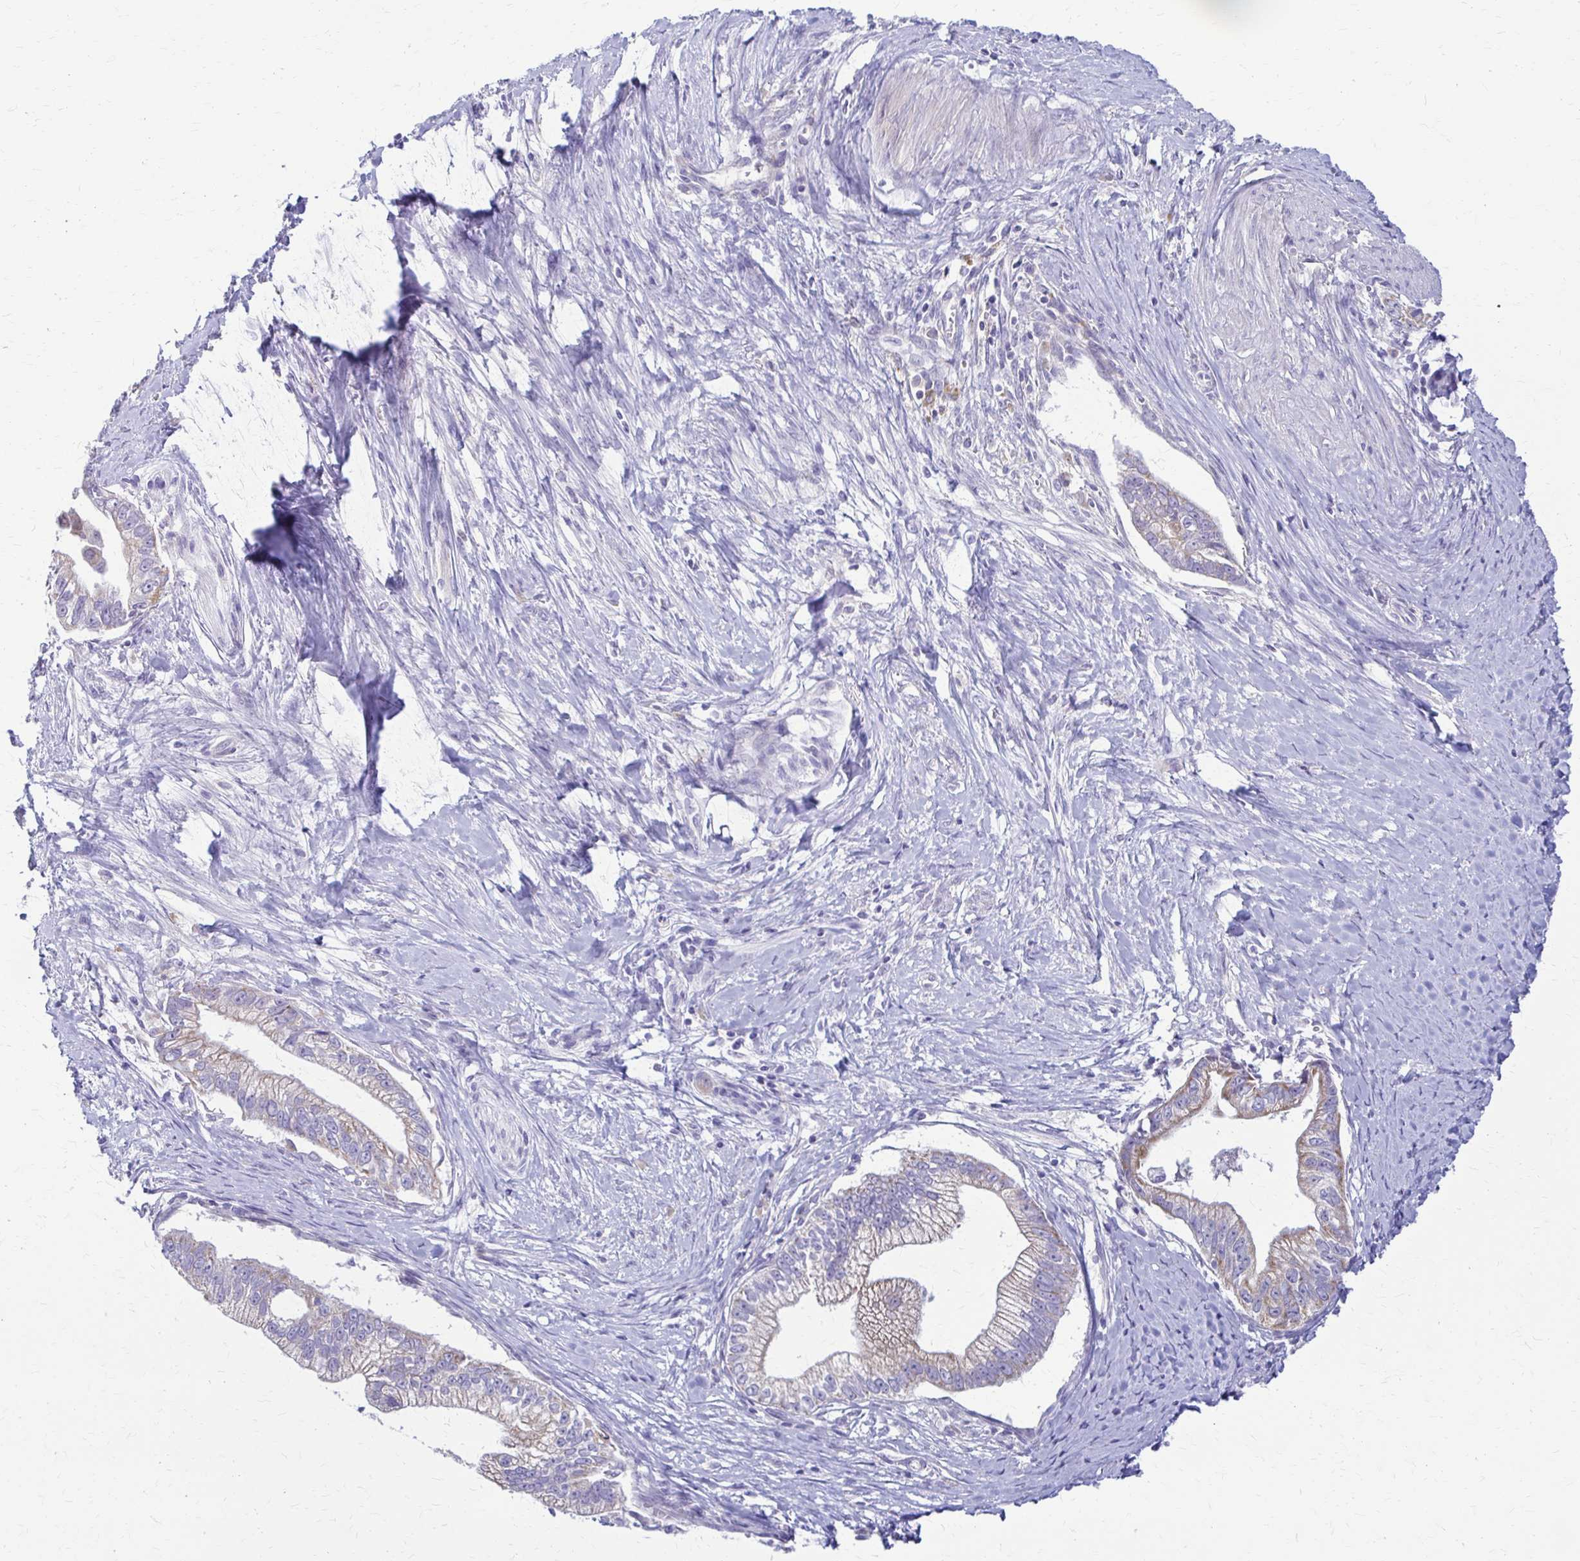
{"staining": {"intensity": "weak", "quantity": "25%-75%", "location": "cytoplasmic/membranous"}, "tissue": "pancreatic cancer", "cell_type": "Tumor cells", "image_type": "cancer", "snomed": [{"axis": "morphology", "description": "Adenocarcinoma, NOS"}, {"axis": "topography", "description": "Pancreas"}], "caption": "Adenocarcinoma (pancreatic) stained for a protein shows weak cytoplasmic/membranous positivity in tumor cells. The protein of interest is shown in brown color, while the nuclei are stained blue.", "gene": "SAMD13", "patient": {"sex": "male", "age": 70}}